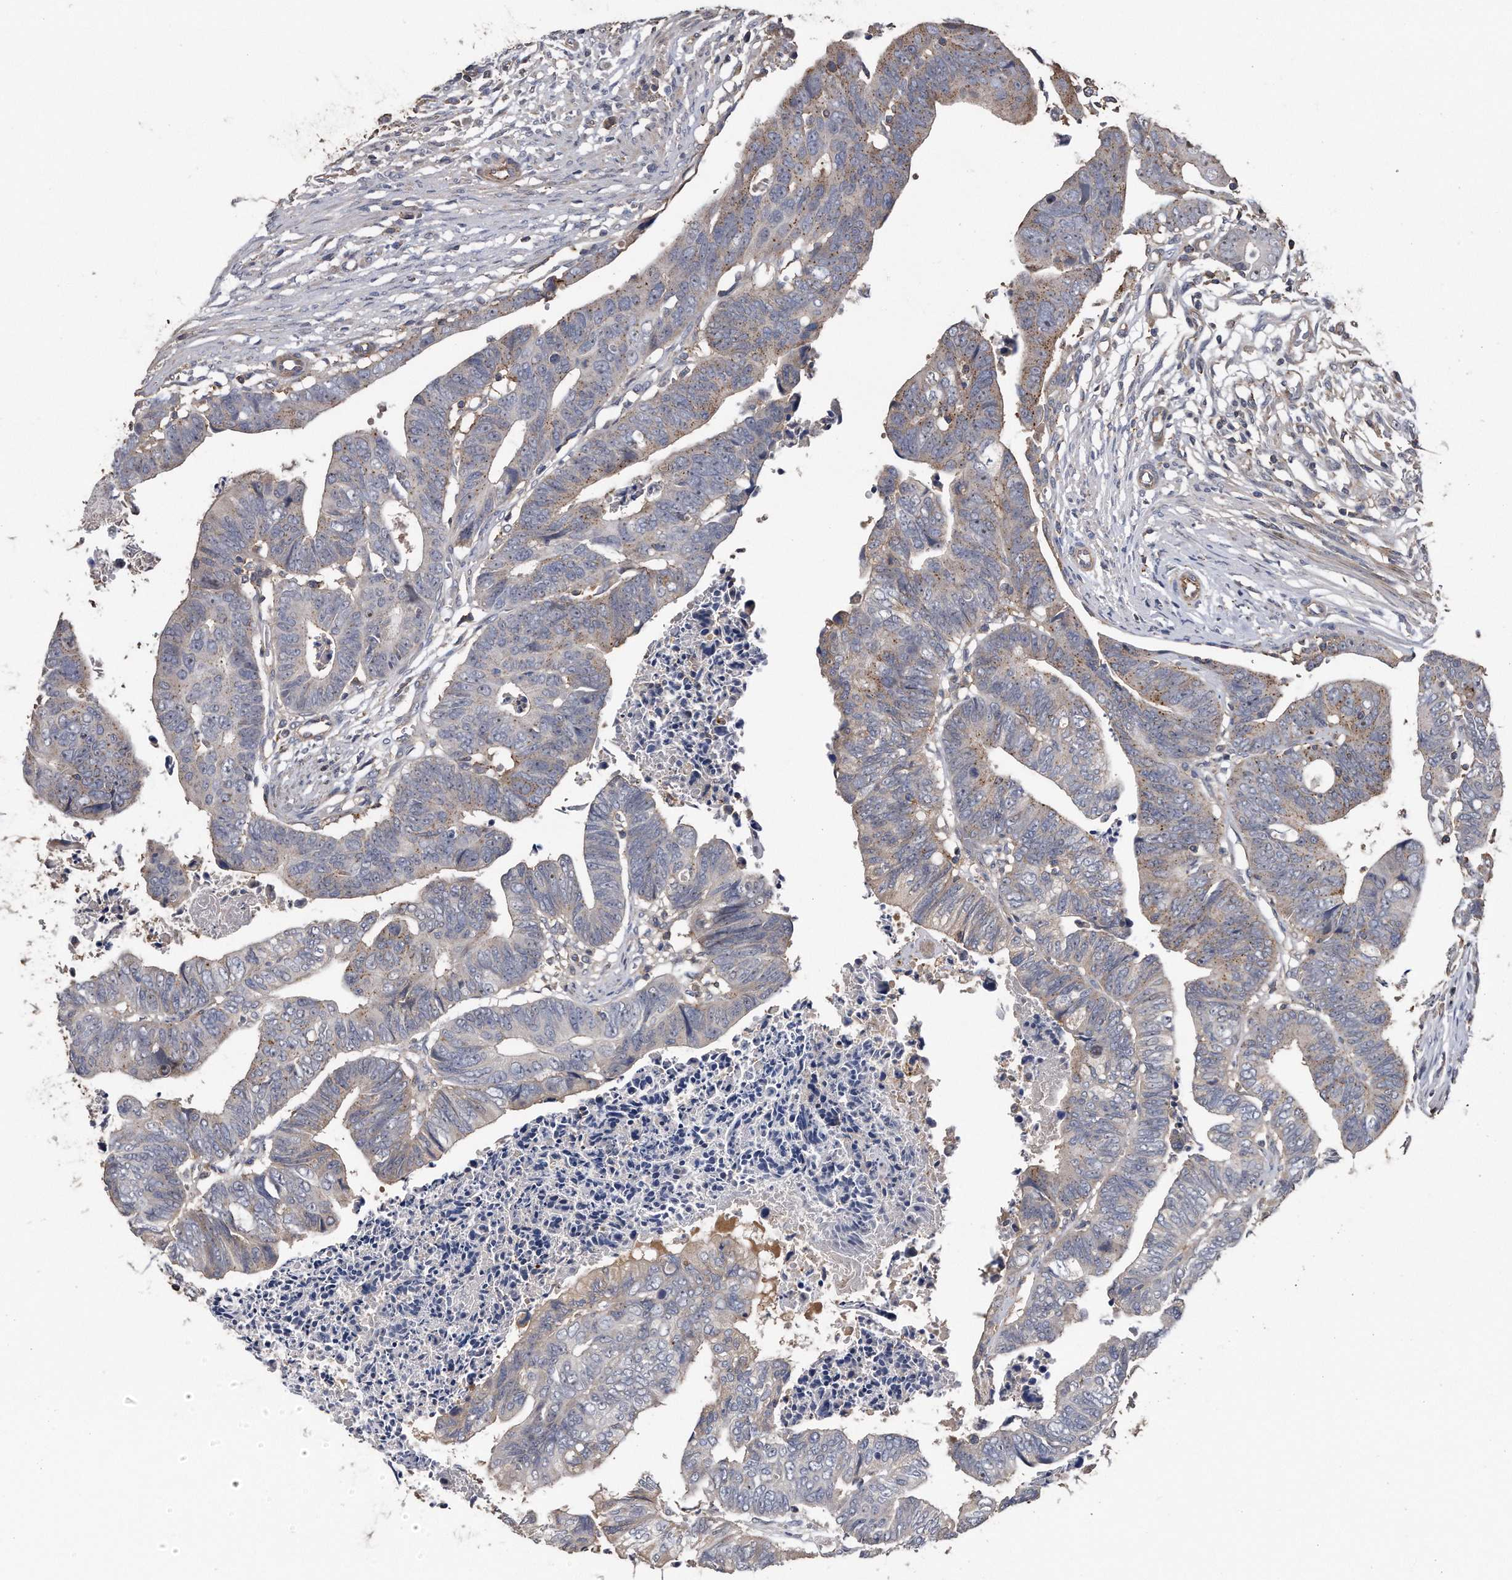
{"staining": {"intensity": "weak", "quantity": "<25%", "location": "cytoplasmic/membranous"}, "tissue": "colorectal cancer", "cell_type": "Tumor cells", "image_type": "cancer", "snomed": [{"axis": "morphology", "description": "Adenocarcinoma, NOS"}, {"axis": "topography", "description": "Rectum"}], "caption": "Immunohistochemistry micrograph of human adenocarcinoma (colorectal) stained for a protein (brown), which exhibits no expression in tumor cells. Brightfield microscopy of immunohistochemistry stained with DAB (brown) and hematoxylin (blue), captured at high magnification.", "gene": "KCND3", "patient": {"sex": "female", "age": 65}}